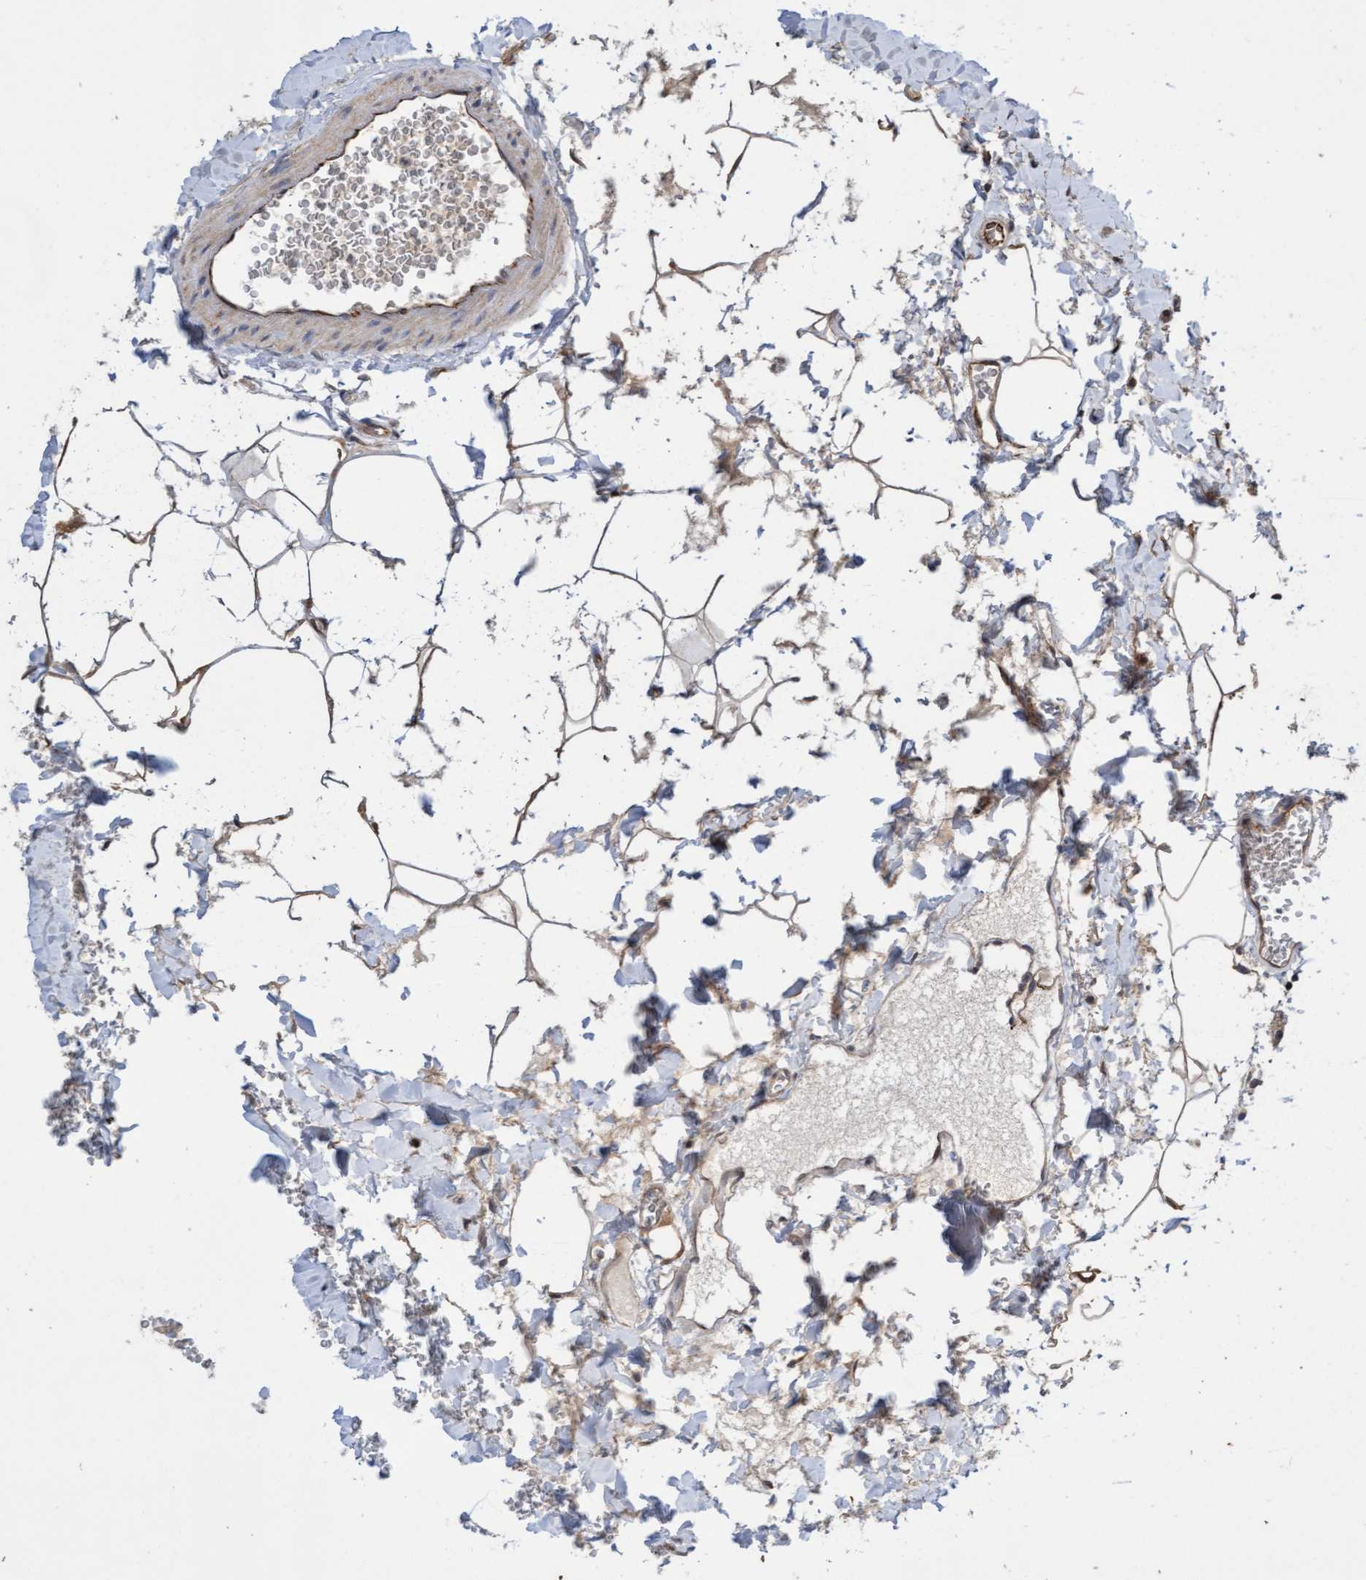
{"staining": {"intensity": "weak", "quantity": "25%-75%", "location": "cytoplasmic/membranous"}, "tissue": "stomach", "cell_type": "Glandular cells", "image_type": "normal", "snomed": [{"axis": "morphology", "description": "Normal tissue, NOS"}, {"axis": "topography", "description": "Stomach"}], "caption": "Immunohistochemical staining of unremarkable stomach exhibits 25%-75% levels of weak cytoplasmic/membranous protein staining in approximately 25%-75% of glandular cells. The staining was performed using DAB (3,3'-diaminobenzidine) to visualize the protein expression in brown, while the nuclei were stained in blue with hematoxylin (Magnification: 20x).", "gene": "ITFG1", "patient": {"sex": "male", "age": 42}}